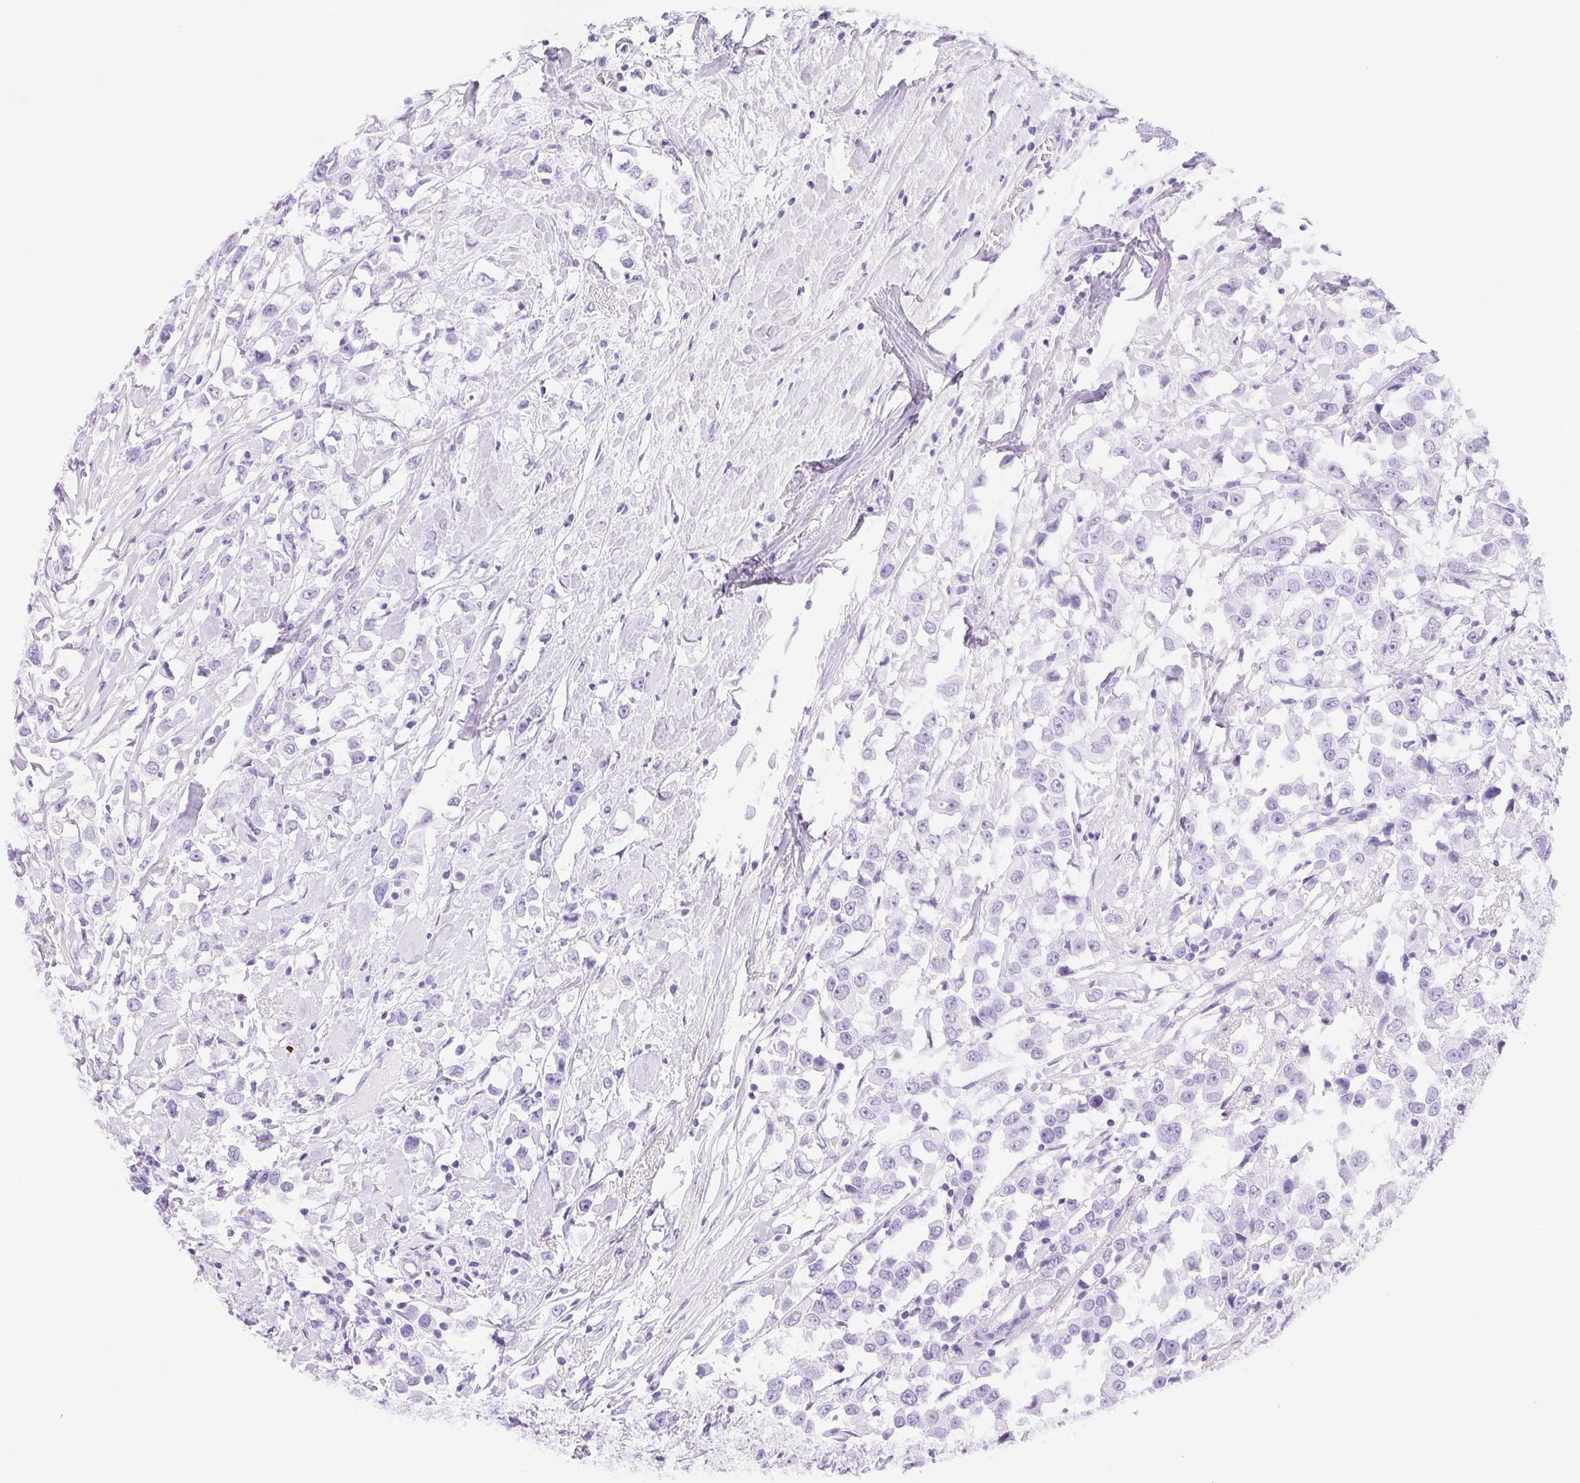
{"staining": {"intensity": "negative", "quantity": "none", "location": "none"}, "tissue": "breast cancer", "cell_type": "Tumor cells", "image_type": "cancer", "snomed": [{"axis": "morphology", "description": "Duct carcinoma"}, {"axis": "topography", "description": "Breast"}], "caption": "DAB (3,3'-diaminobenzidine) immunohistochemical staining of breast cancer (infiltrating ductal carcinoma) shows no significant staining in tumor cells. The staining was performed using DAB to visualize the protein expression in brown, while the nuclei were stained in blue with hematoxylin (Magnification: 20x).", "gene": "CLDN16", "patient": {"sex": "female", "age": 61}}